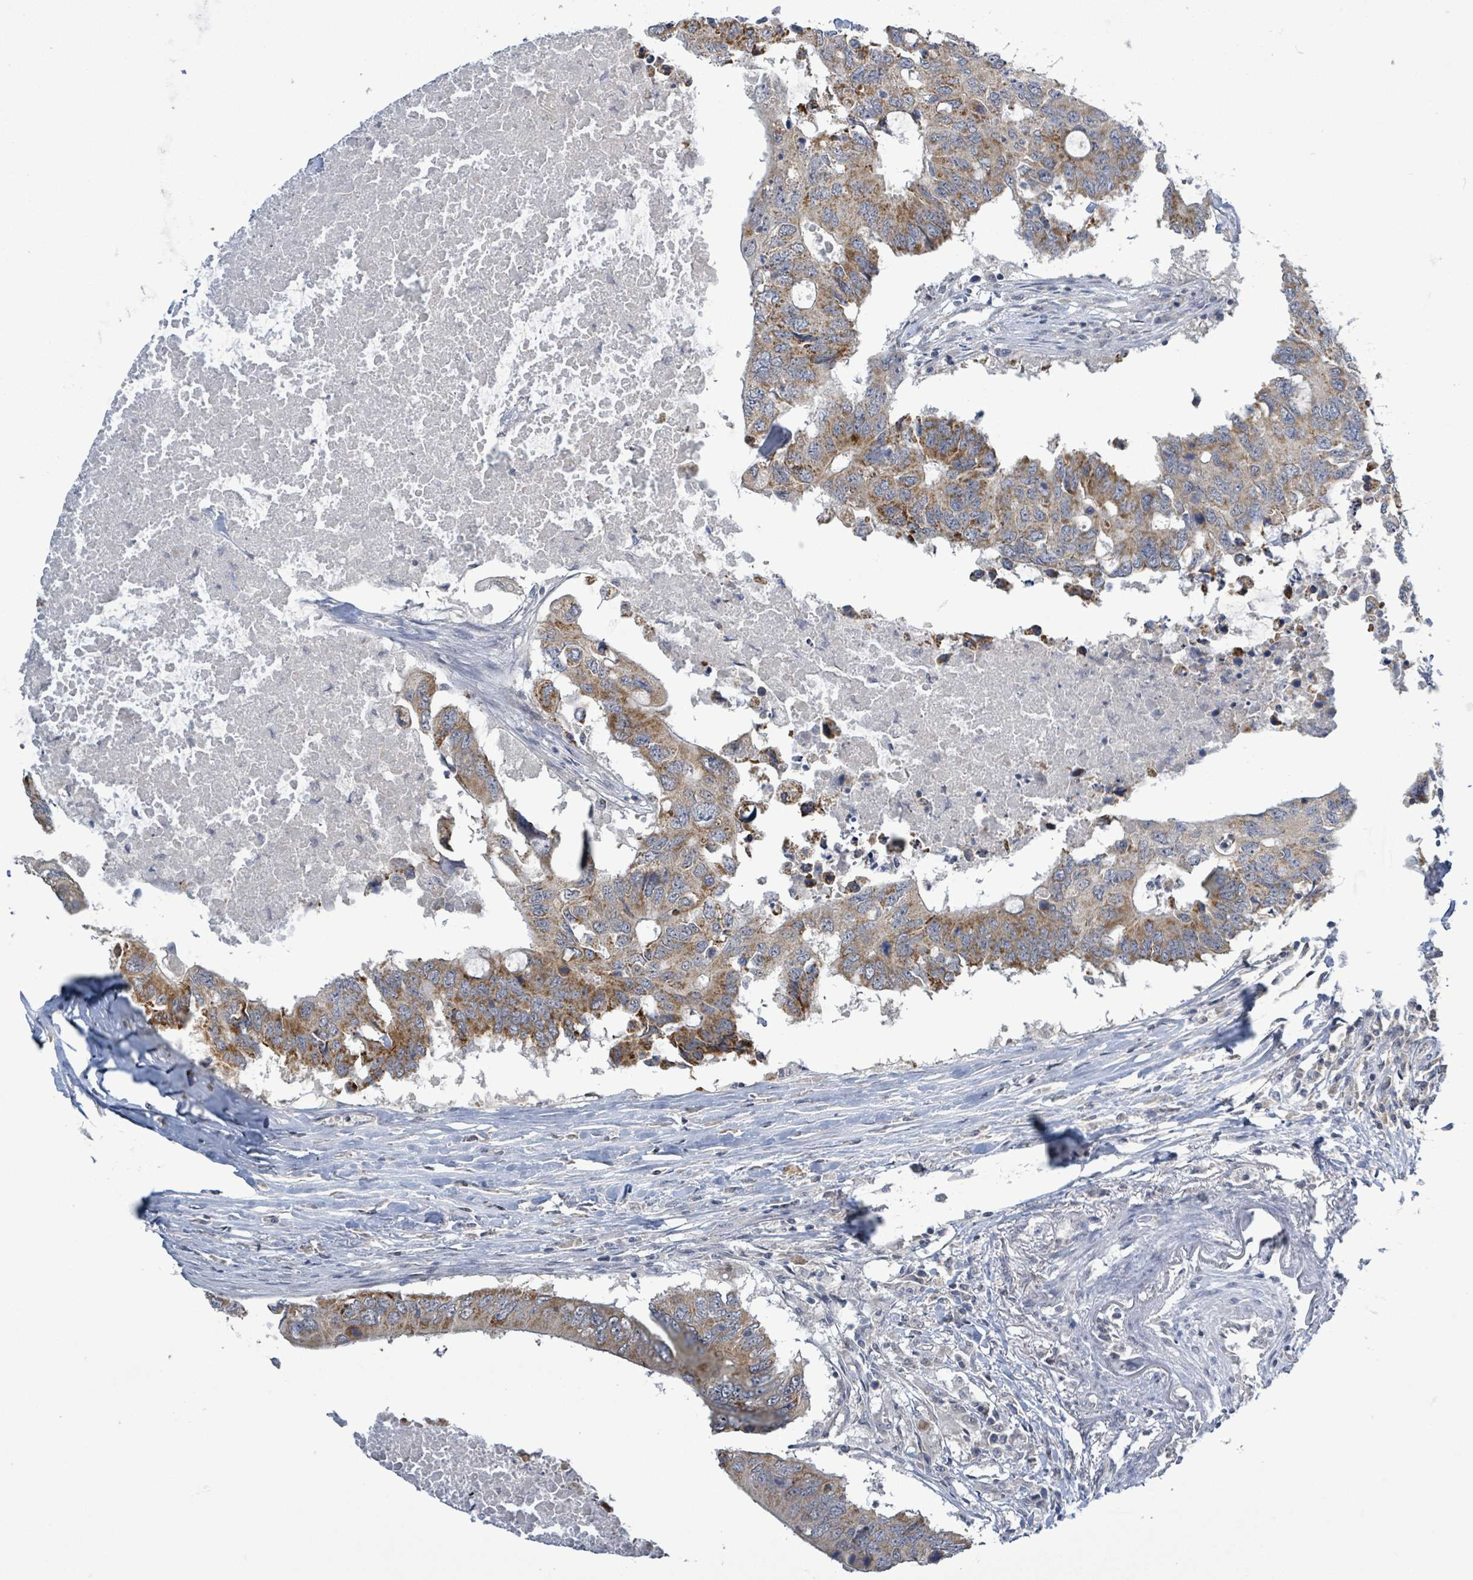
{"staining": {"intensity": "moderate", "quantity": ">75%", "location": "cytoplasmic/membranous"}, "tissue": "colorectal cancer", "cell_type": "Tumor cells", "image_type": "cancer", "snomed": [{"axis": "morphology", "description": "Adenocarcinoma, NOS"}, {"axis": "topography", "description": "Colon"}], "caption": "Human colorectal cancer (adenocarcinoma) stained with a protein marker demonstrates moderate staining in tumor cells.", "gene": "COQ10B", "patient": {"sex": "male", "age": 71}}